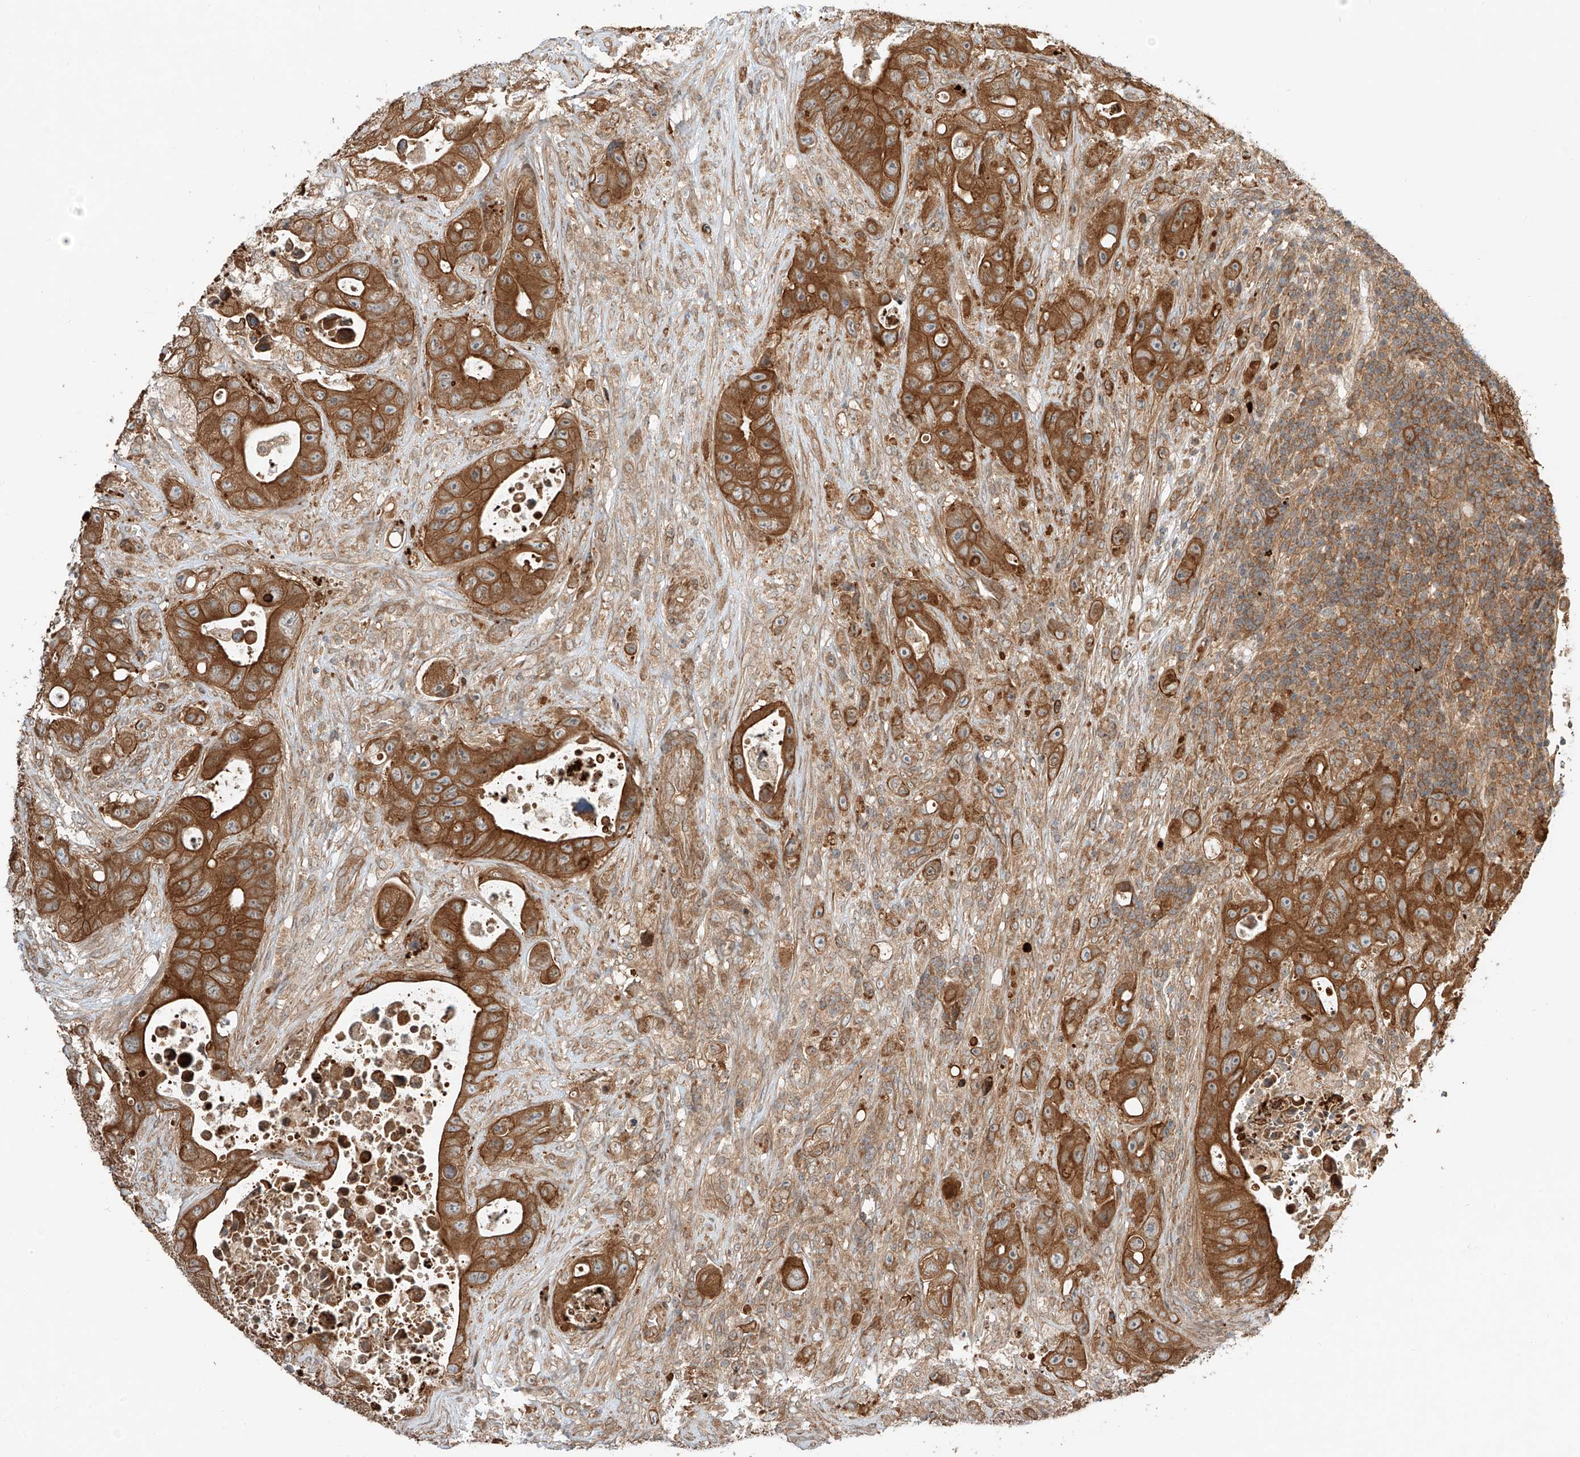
{"staining": {"intensity": "strong", "quantity": ">75%", "location": "cytoplasmic/membranous"}, "tissue": "colorectal cancer", "cell_type": "Tumor cells", "image_type": "cancer", "snomed": [{"axis": "morphology", "description": "Adenocarcinoma, NOS"}, {"axis": "topography", "description": "Colon"}], "caption": "Colorectal adenocarcinoma stained with IHC reveals strong cytoplasmic/membranous staining in about >75% of tumor cells.", "gene": "CEP162", "patient": {"sex": "female", "age": 46}}